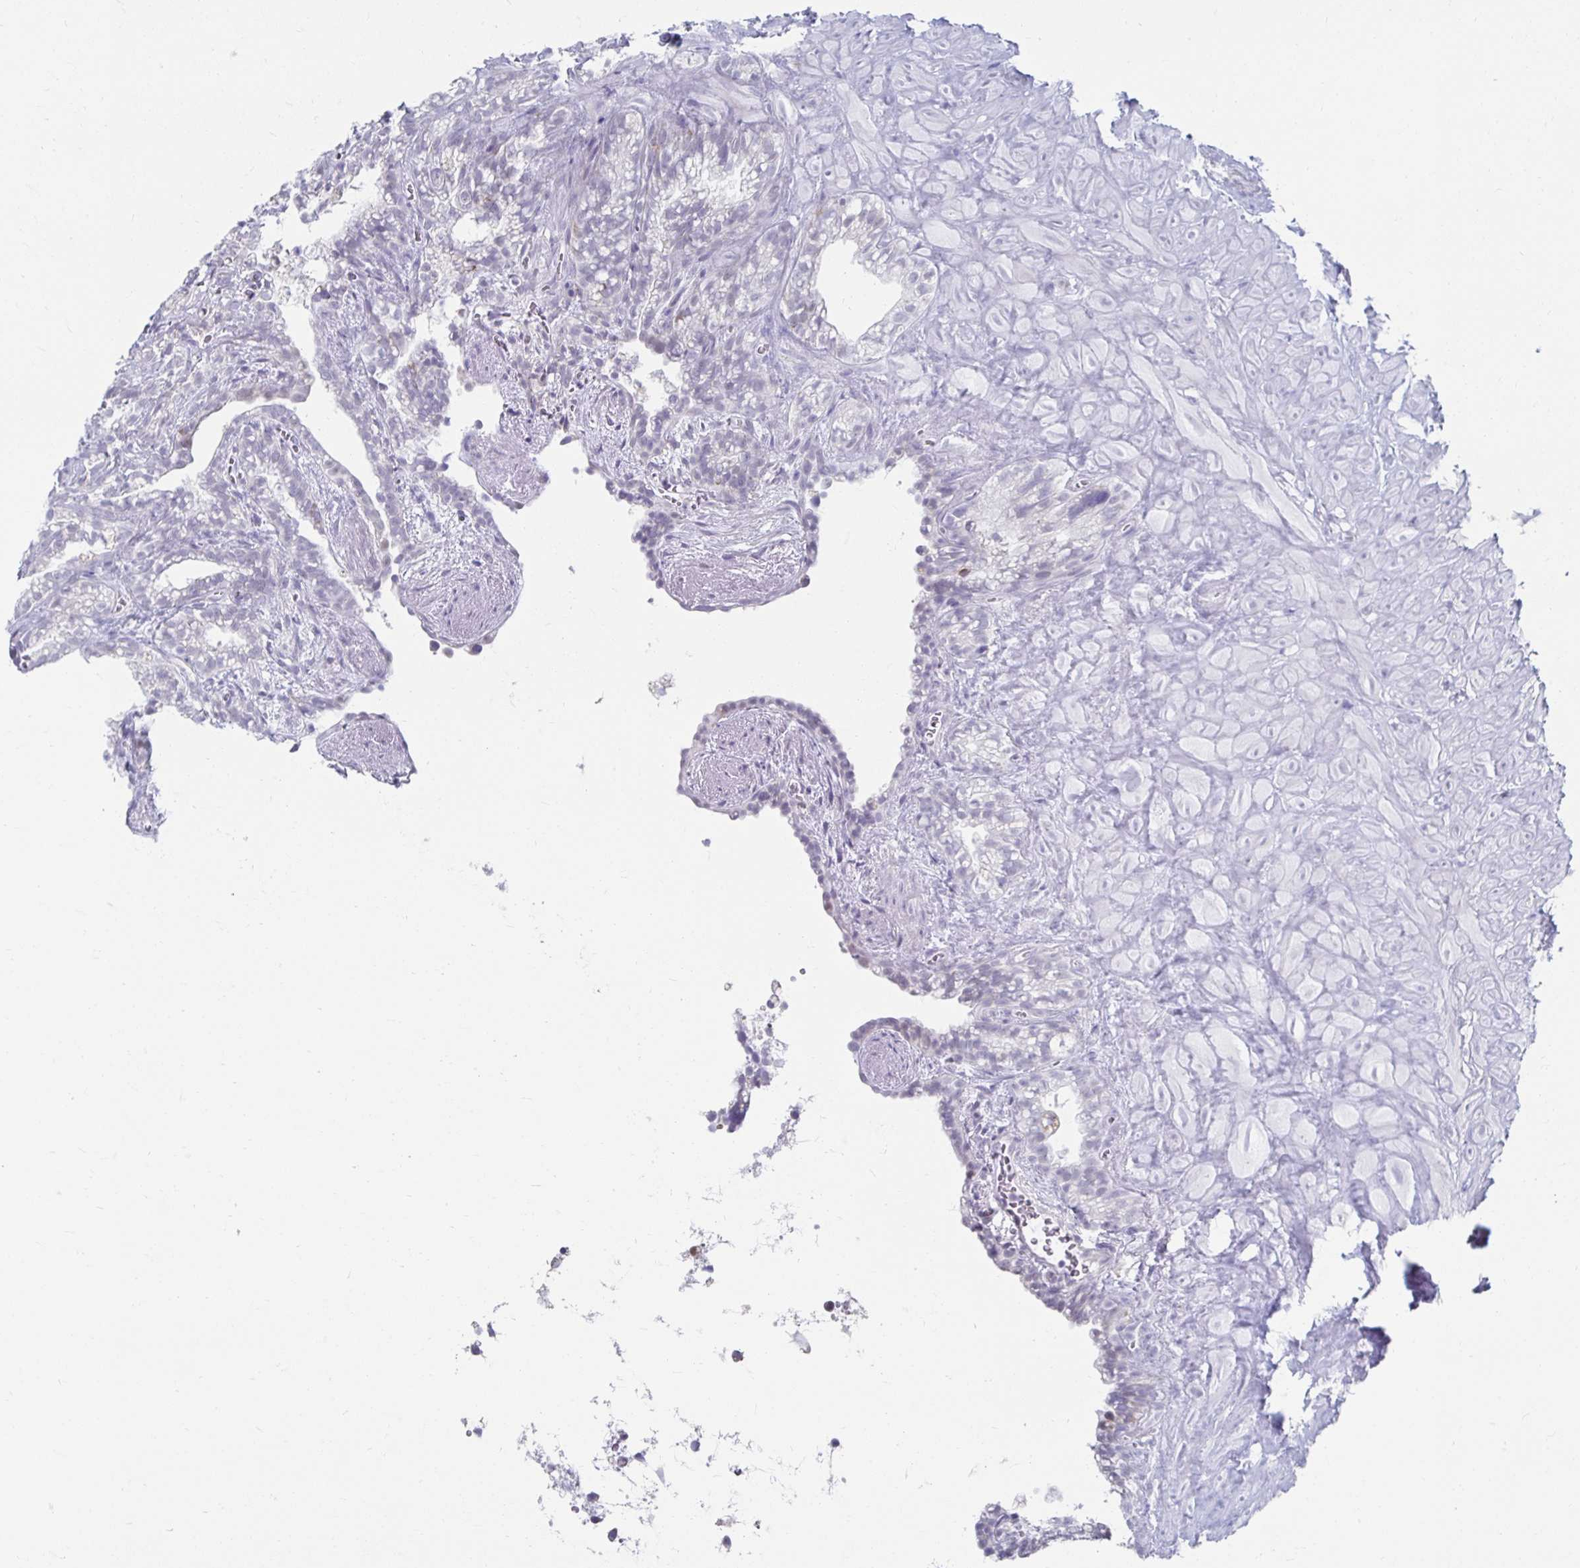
{"staining": {"intensity": "weak", "quantity": "<25%", "location": "cytoplasmic/membranous"}, "tissue": "seminal vesicle", "cell_type": "Glandular cells", "image_type": "normal", "snomed": [{"axis": "morphology", "description": "Normal tissue, NOS"}, {"axis": "topography", "description": "Seminal veicle"}], "caption": "IHC of unremarkable seminal vesicle displays no positivity in glandular cells. The staining was performed using DAB to visualize the protein expression in brown, while the nuclei were stained in blue with hematoxylin (Magnification: 20x).", "gene": "NOCT", "patient": {"sex": "male", "age": 76}}